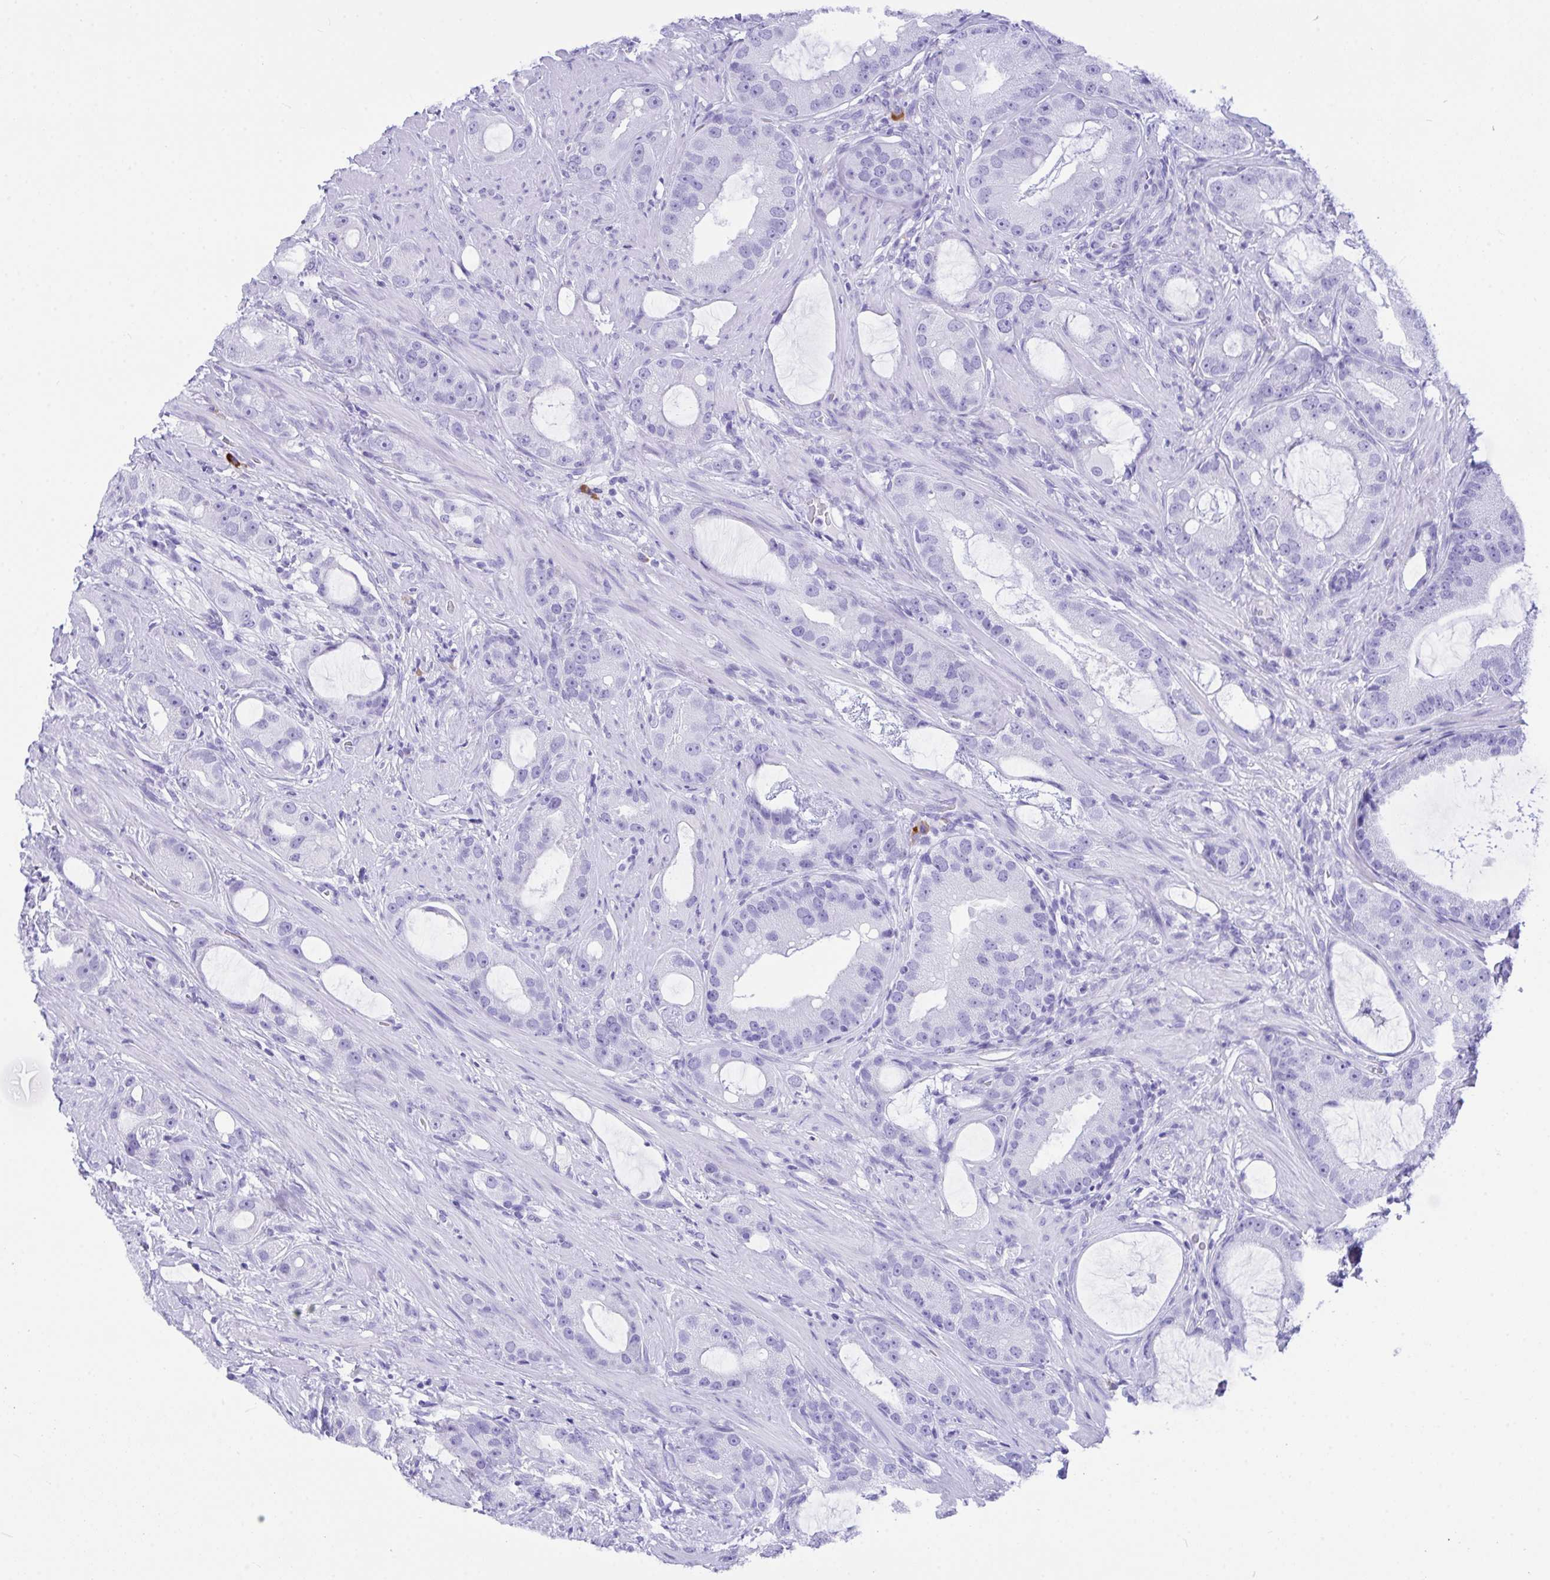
{"staining": {"intensity": "negative", "quantity": "none", "location": "none"}, "tissue": "prostate cancer", "cell_type": "Tumor cells", "image_type": "cancer", "snomed": [{"axis": "morphology", "description": "Adenocarcinoma, High grade"}, {"axis": "topography", "description": "Prostate"}], "caption": "The immunohistochemistry histopathology image has no significant positivity in tumor cells of prostate cancer tissue.", "gene": "BEST4", "patient": {"sex": "male", "age": 65}}